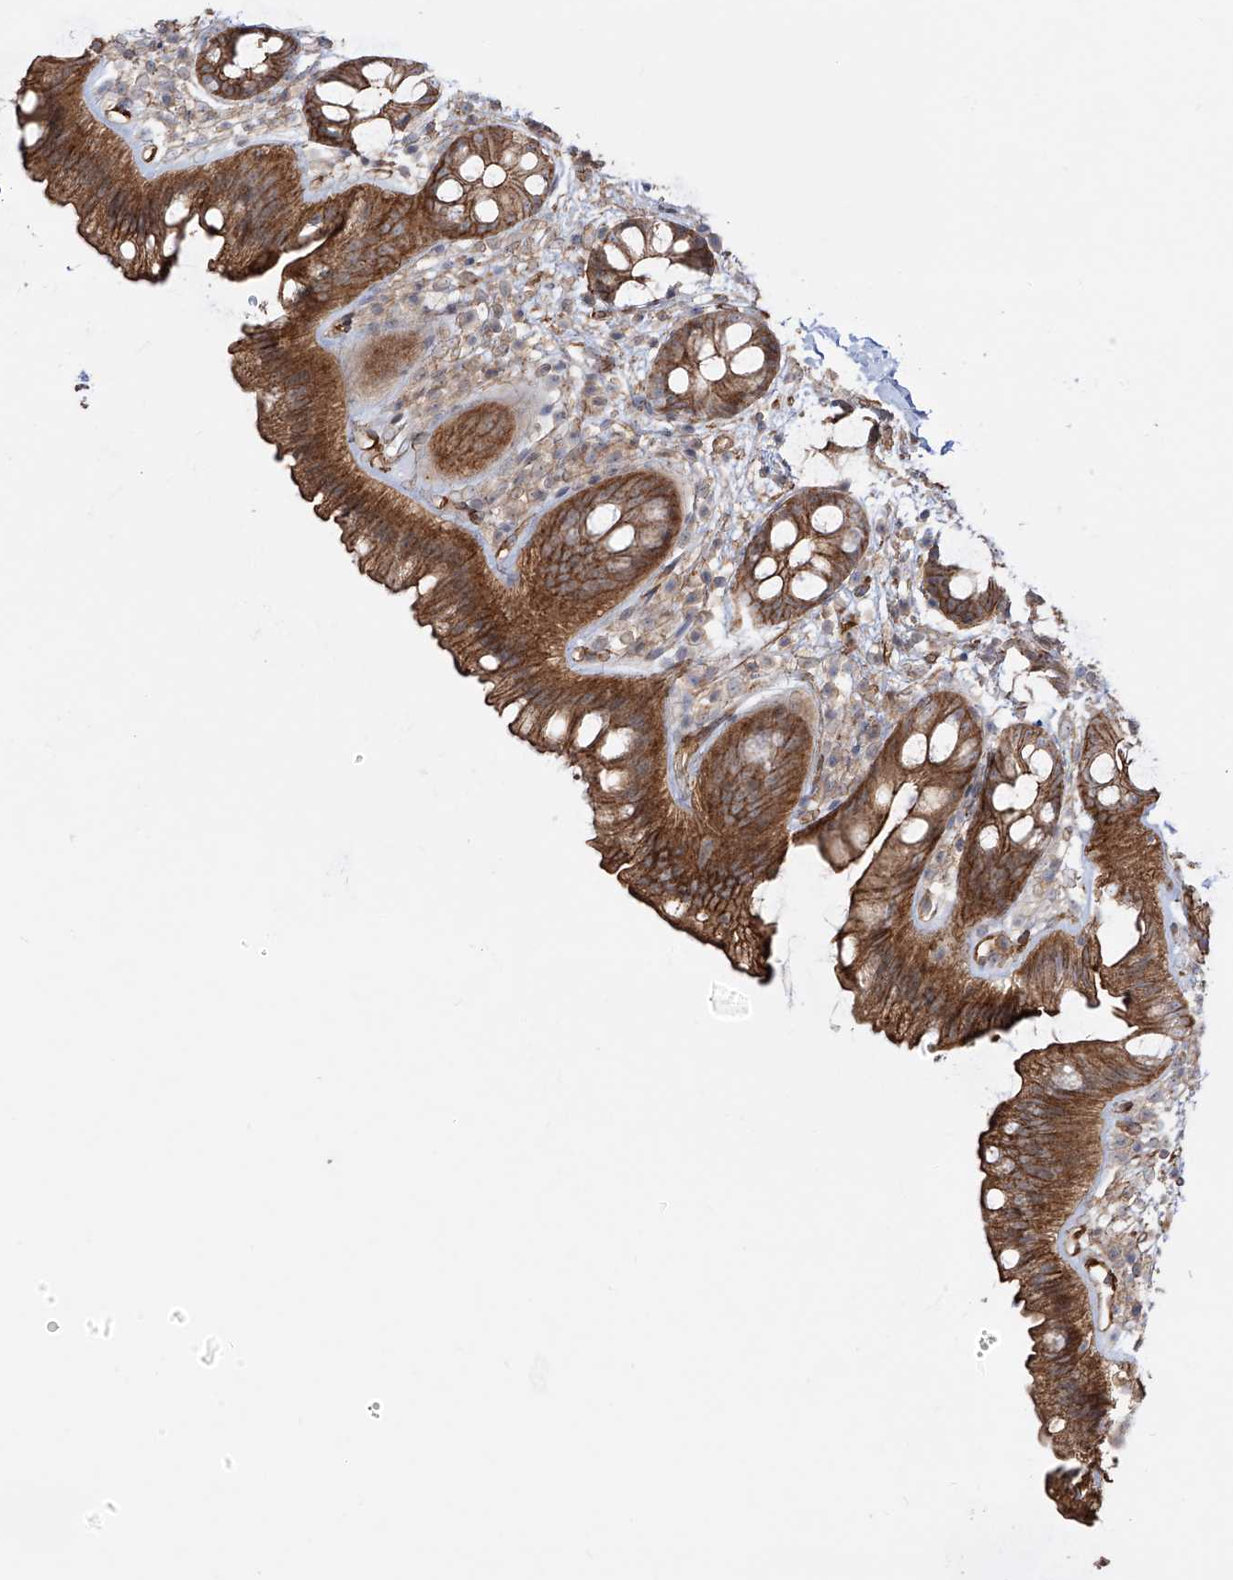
{"staining": {"intensity": "strong", "quantity": ">75%", "location": "cytoplasmic/membranous"}, "tissue": "rectum", "cell_type": "Glandular cells", "image_type": "normal", "snomed": [{"axis": "morphology", "description": "Normal tissue, NOS"}, {"axis": "topography", "description": "Rectum"}], "caption": "High-magnification brightfield microscopy of normal rectum stained with DAB (brown) and counterstained with hematoxylin (blue). glandular cells exhibit strong cytoplasmic/membranous positivity is appreciated in approximately>75% of cells.", "gene": "ZNF180", "patient": {"sex": "female", "age": 65}}